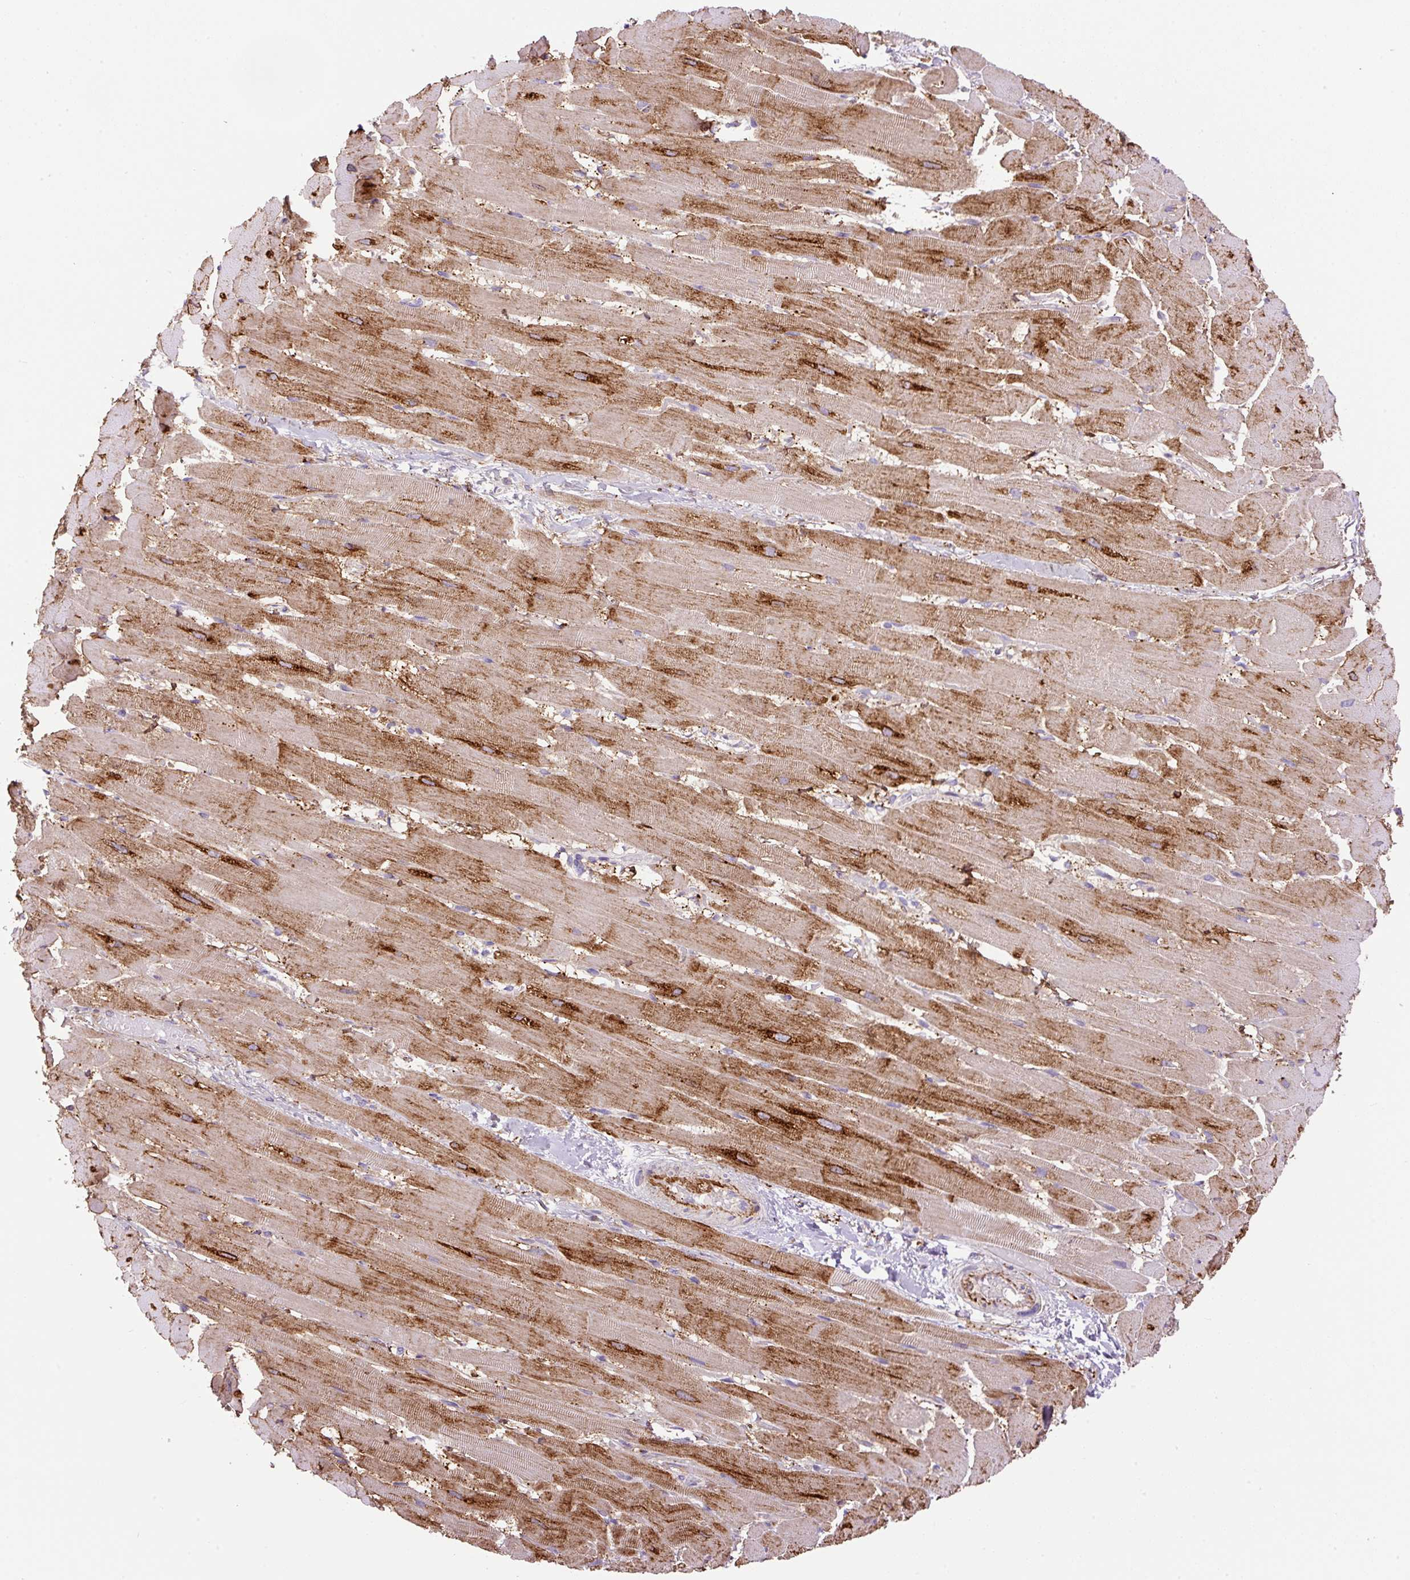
{"staining": {"intensity": "strong", "quantity": "25%-75%", "location": "cytoplasmic/membranous"}, "tissue": "heart muscle", "cell_type": "Cardiomyocytes", "image_type": "normal", "snomed": [{"axis": "morphology", "description": "Normal tissue, NOS"}, {"axis": "topography", "description": "Heart"}], "caption": "A micrograph showing strong cytoplasmic/membranous staining in approximately 25%-75% of cardiomyocytes in benign heart muscle, as visualized by brown immunohistochemical staining.", "gene": "PPME1", "patient": {"sex": "male", "age": 37}}